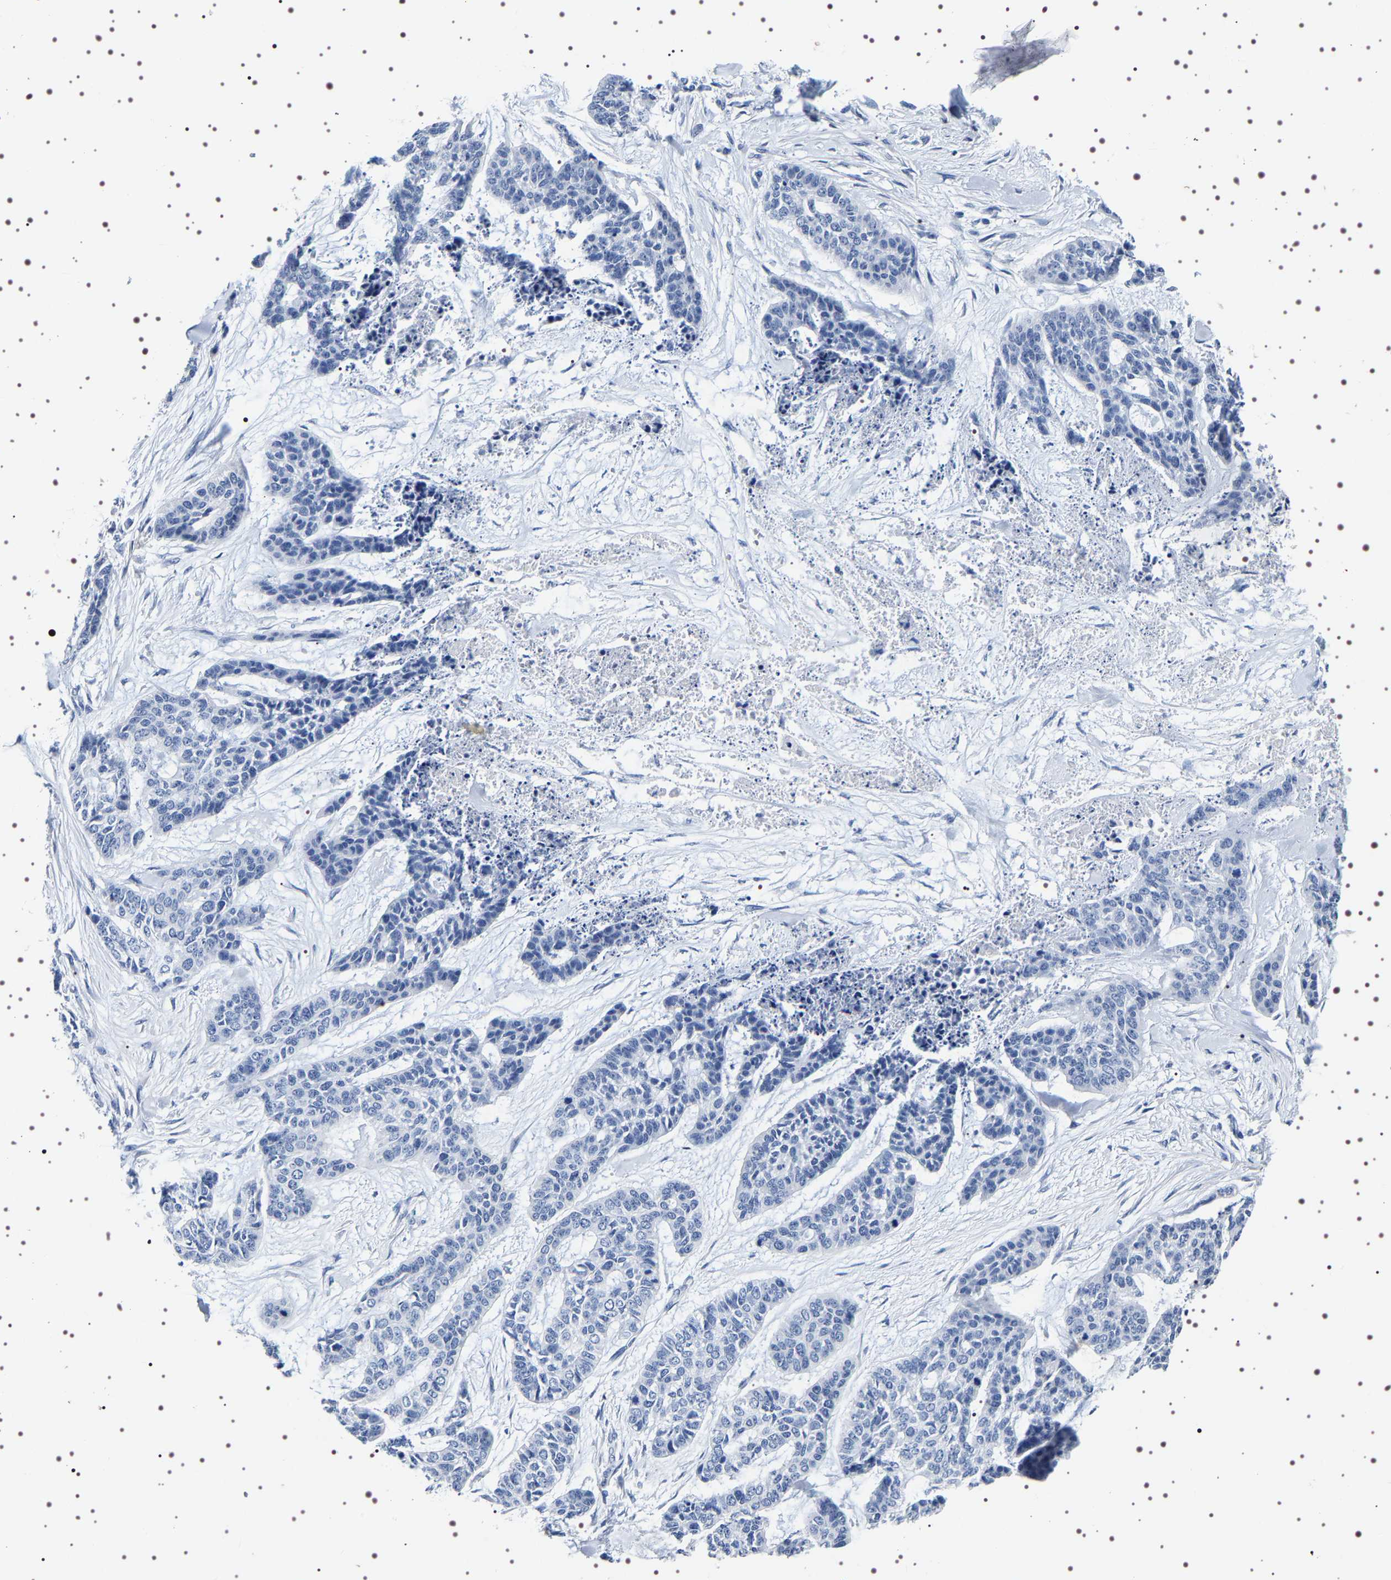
{"staining": {"intensity": "negative", "quantity": "none", "location": "none"}, "tissue": "skin cancer", "cell_type": "Tumor cells", "image_type": "cancer", "snomed": [{"axis": "morphology", "description": "Basal cell carcinoma"}, {"axis": "topography", "description": "Skin"}], "caption": "Immunohistochemical staining of human skin cancer (basal cell carcinoma) reveals no significant staining in tumor cells.", "gene": "UBQLN3", "patient": {"sex": "female", "age": 64}}